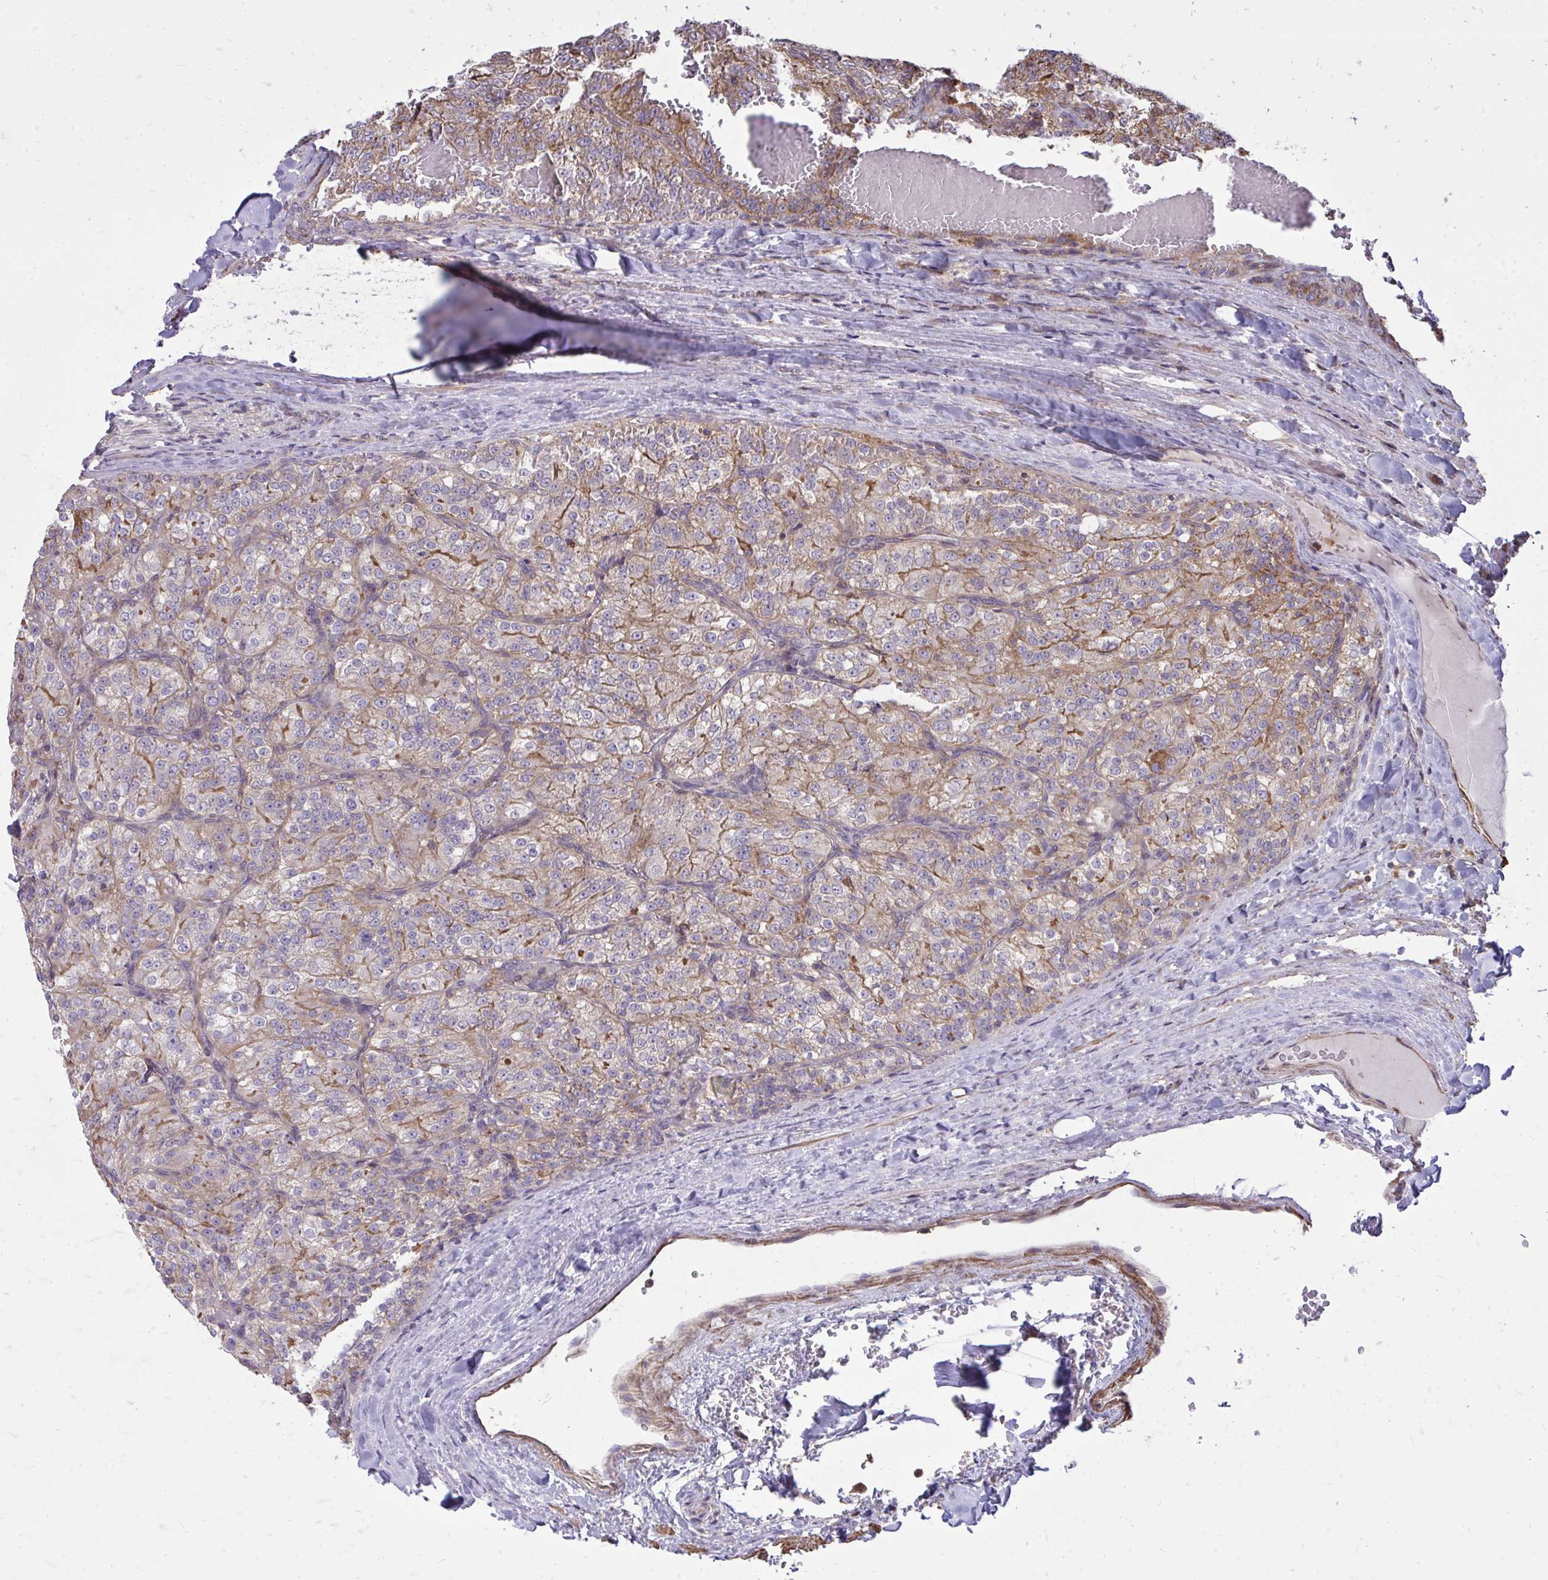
{"staining": {"intensity": "moderate", "quantity": "<25%", "location": "cytoplasmic/membranous"}, "tissue": "renal cancer", "cell_type": "Tumor cells", "image_type": "cancer", "snomed": [{"axis": "morphology", "description": "Adenocarcinoma, NOS"}, {"axis": "topography", "description": "Kidney"}], "caption": "Human renal adenocarcinoma stained with a protein marker demonstrates moderate staining in tumor cells.", "gene": "SLC7A5", "patient": {"sex": "female", "age": 63}}